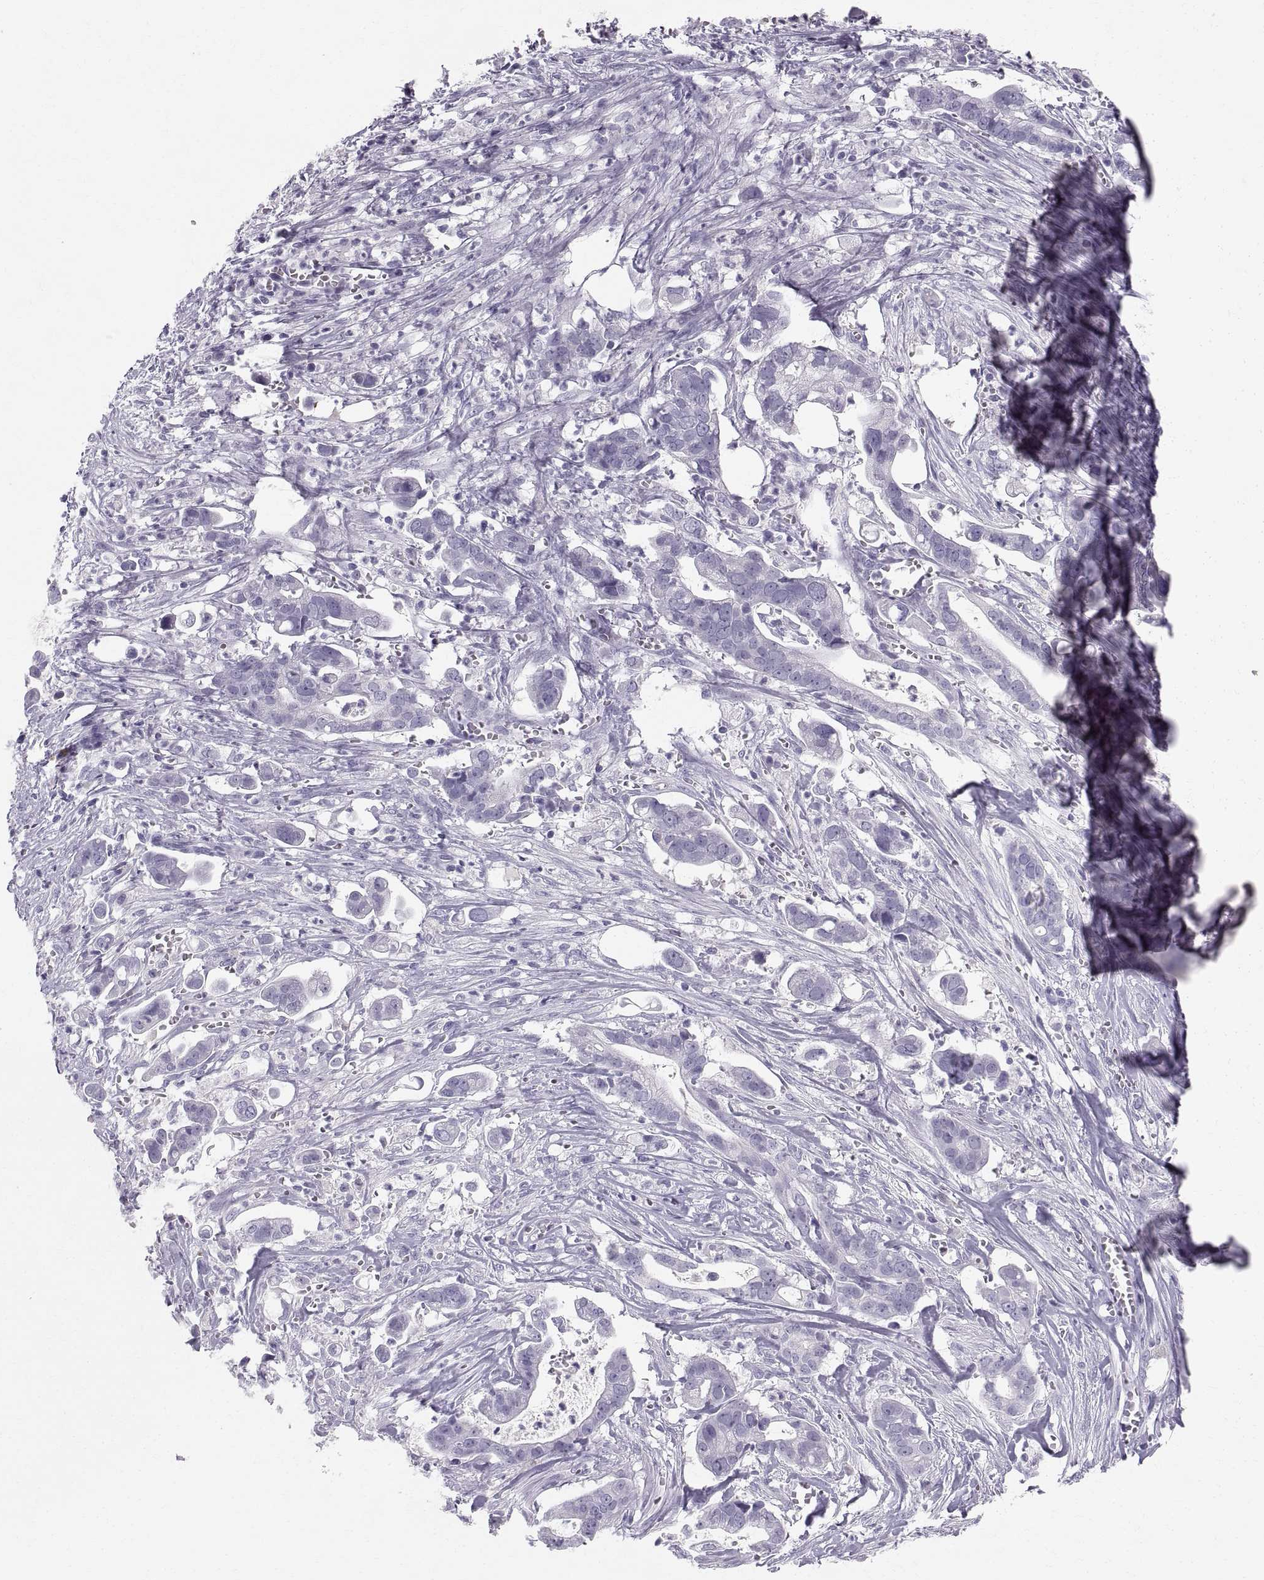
{"staining": {"intensity": "negative", "quantity": "none", "location": "none"}, "tissue": "pancreatic cancer", "cell_type": "Tumor cells", "image_type": "cancer", "snomed": [{"axis": "morphology", "description": "Adenocarcinoma, NOS"}, {"axis": "topography", "description": "Pancreas"}], "caption": "IHC micrograph of pancreatic adenocarcinoma stained for a protein (brown), which displays no expression in tumor cells.", "gene": "SLC22A6", "patient": {"sex": "male", "age": 61}}